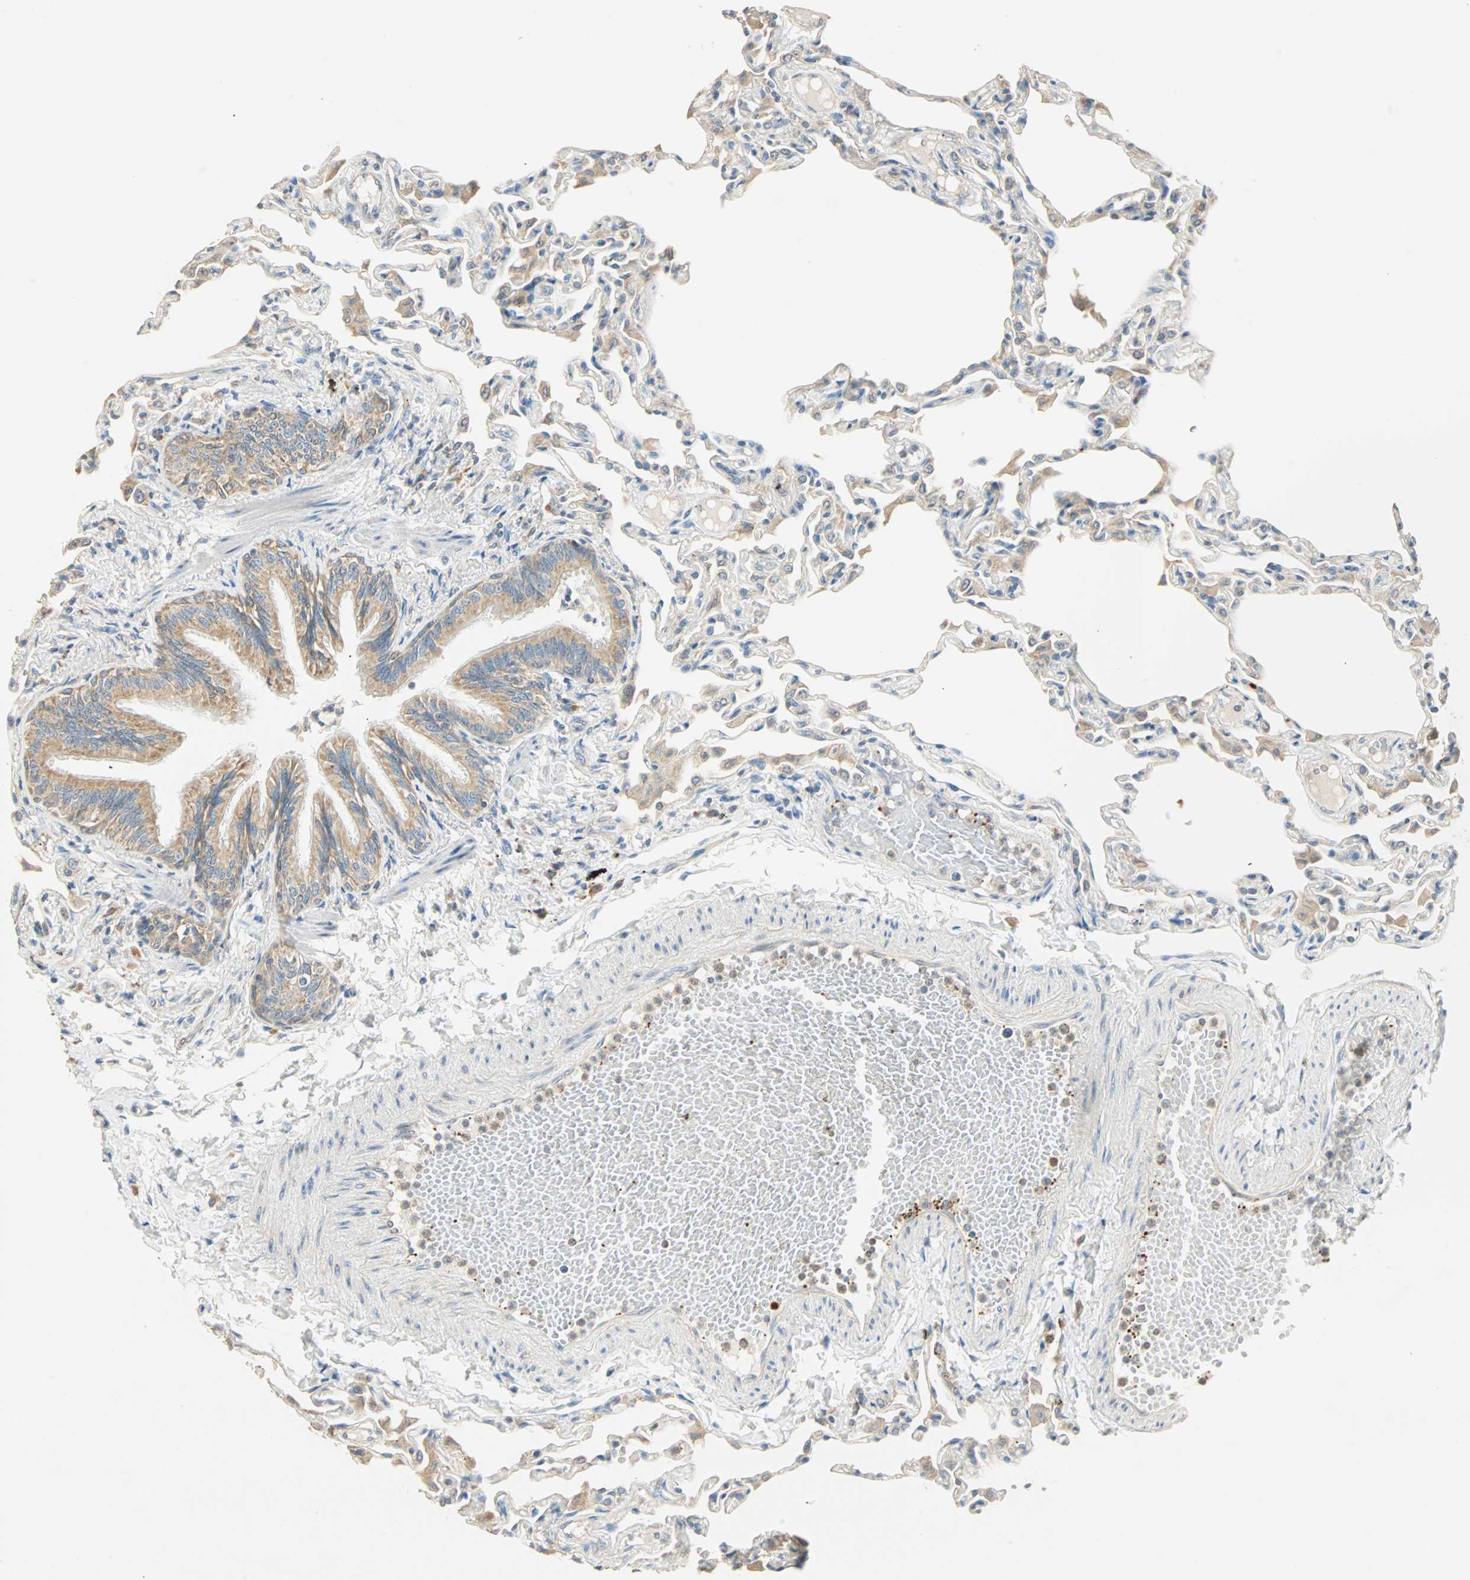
{"staining": {"intensity": "negative", "quantity": "none", "location": "none"}, "tissue": "lung", "cell_type": "Alveolar cells", "image_type": "normal", "snomed": [{"axis": "morphology", "description": "Normal tissue, NOS"}, {"axis": "topography", "description": "Lung"}], "caption": "High power microscopy photomicrograph of an IHC histopathology image of unremarkable lung, revealing no significant staining in alveolar cells. Nuclei are stained in blue.", "gene": "RAD18", "patient": {"sex": "female", "age": 49}}